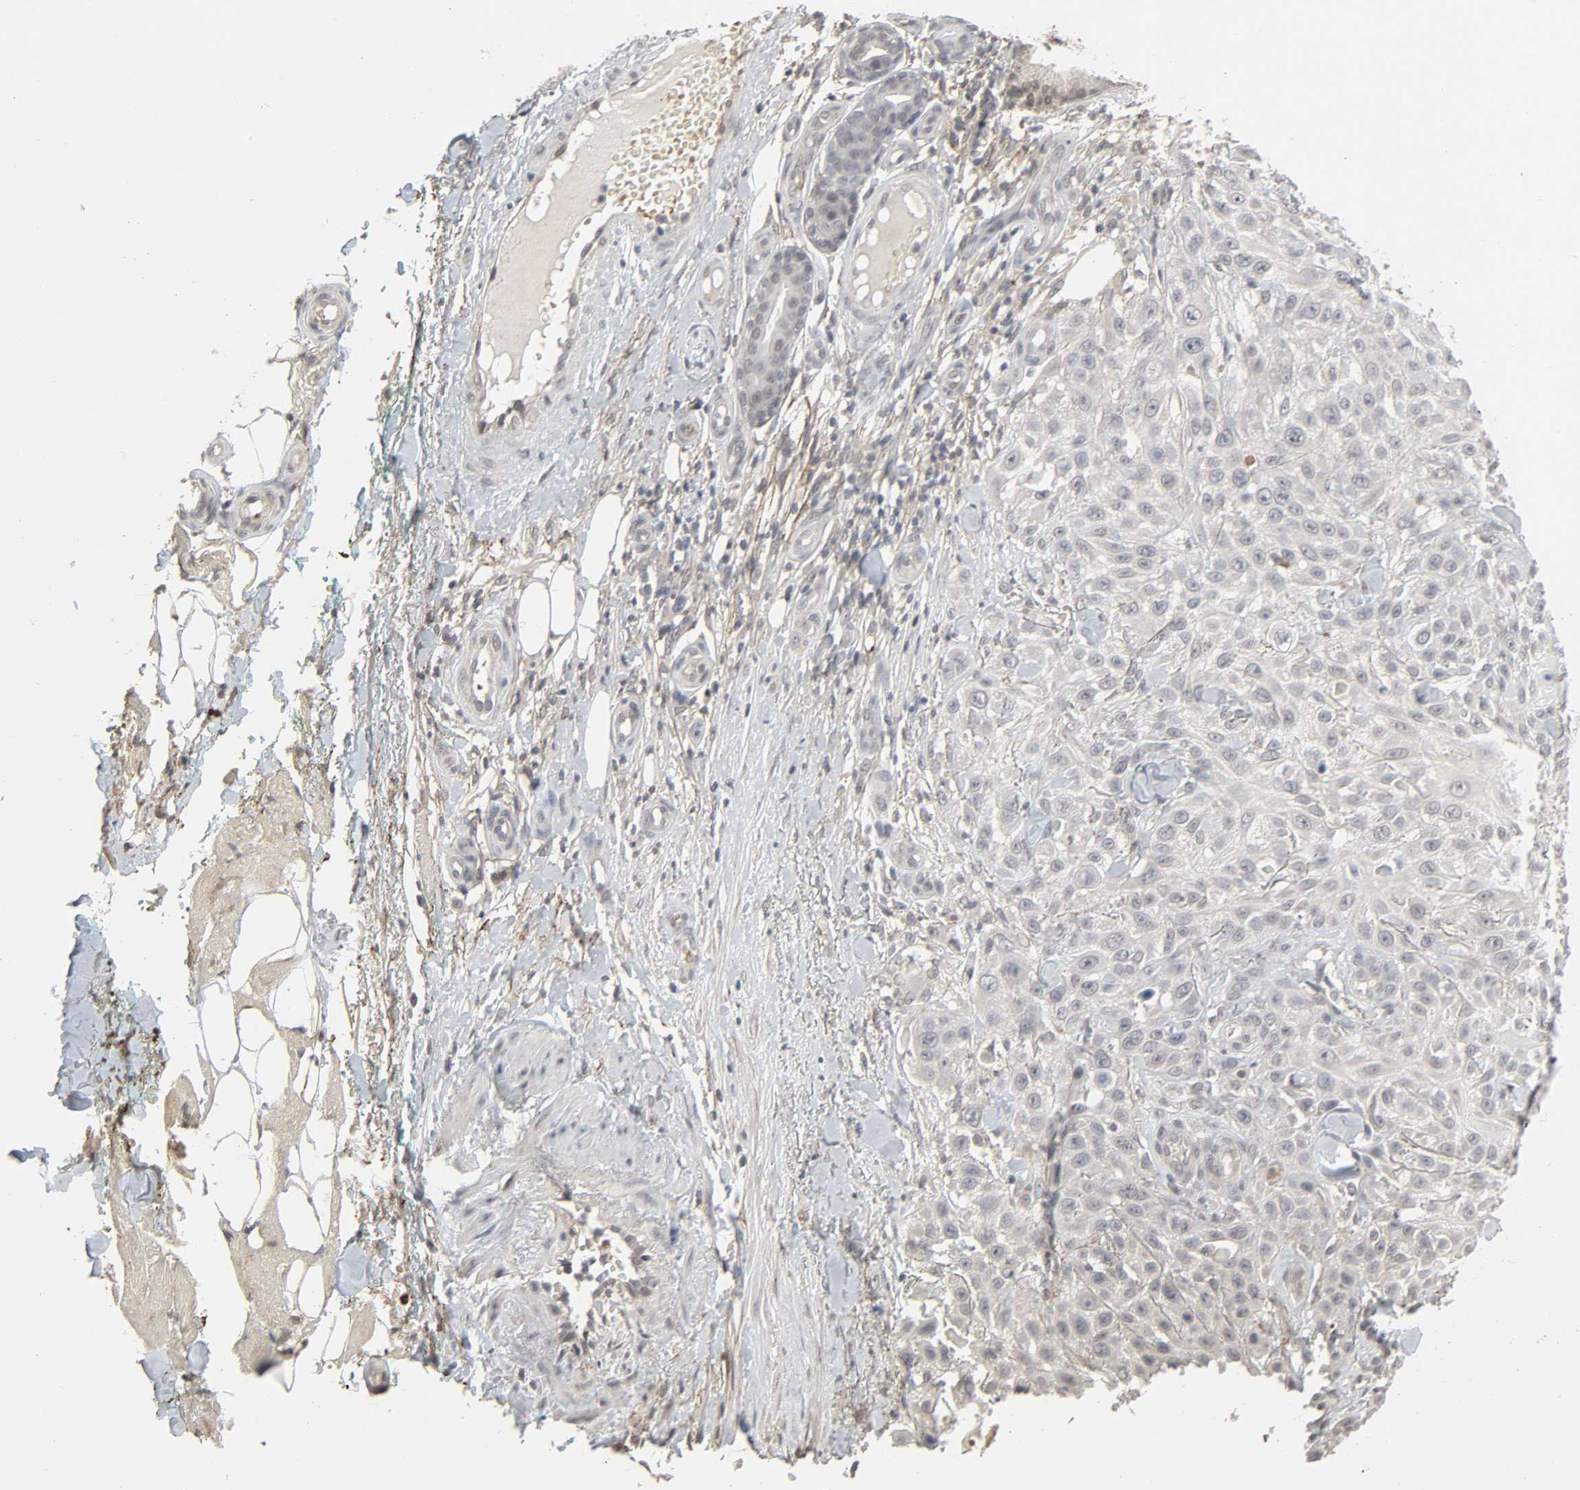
{"staining": {"intensity": "negative", "quantity": "none", "location": "none"}, "tissue": "skin cancer", "cell_type": "Tumor cells", "image_type": "cancer", "snomed": [{"axis": "morphology", "description": "Squamous cell carcinoma, NOS"}, {"axis": "topography", "description": "Skin"}], "caption": "The immunohistochemistry (IHC) micrograph has no significant positivity in tumor cells of skin cancer tissue.", "gene": "ZNF222", "patient": {"sex": "female", "age": 42}}